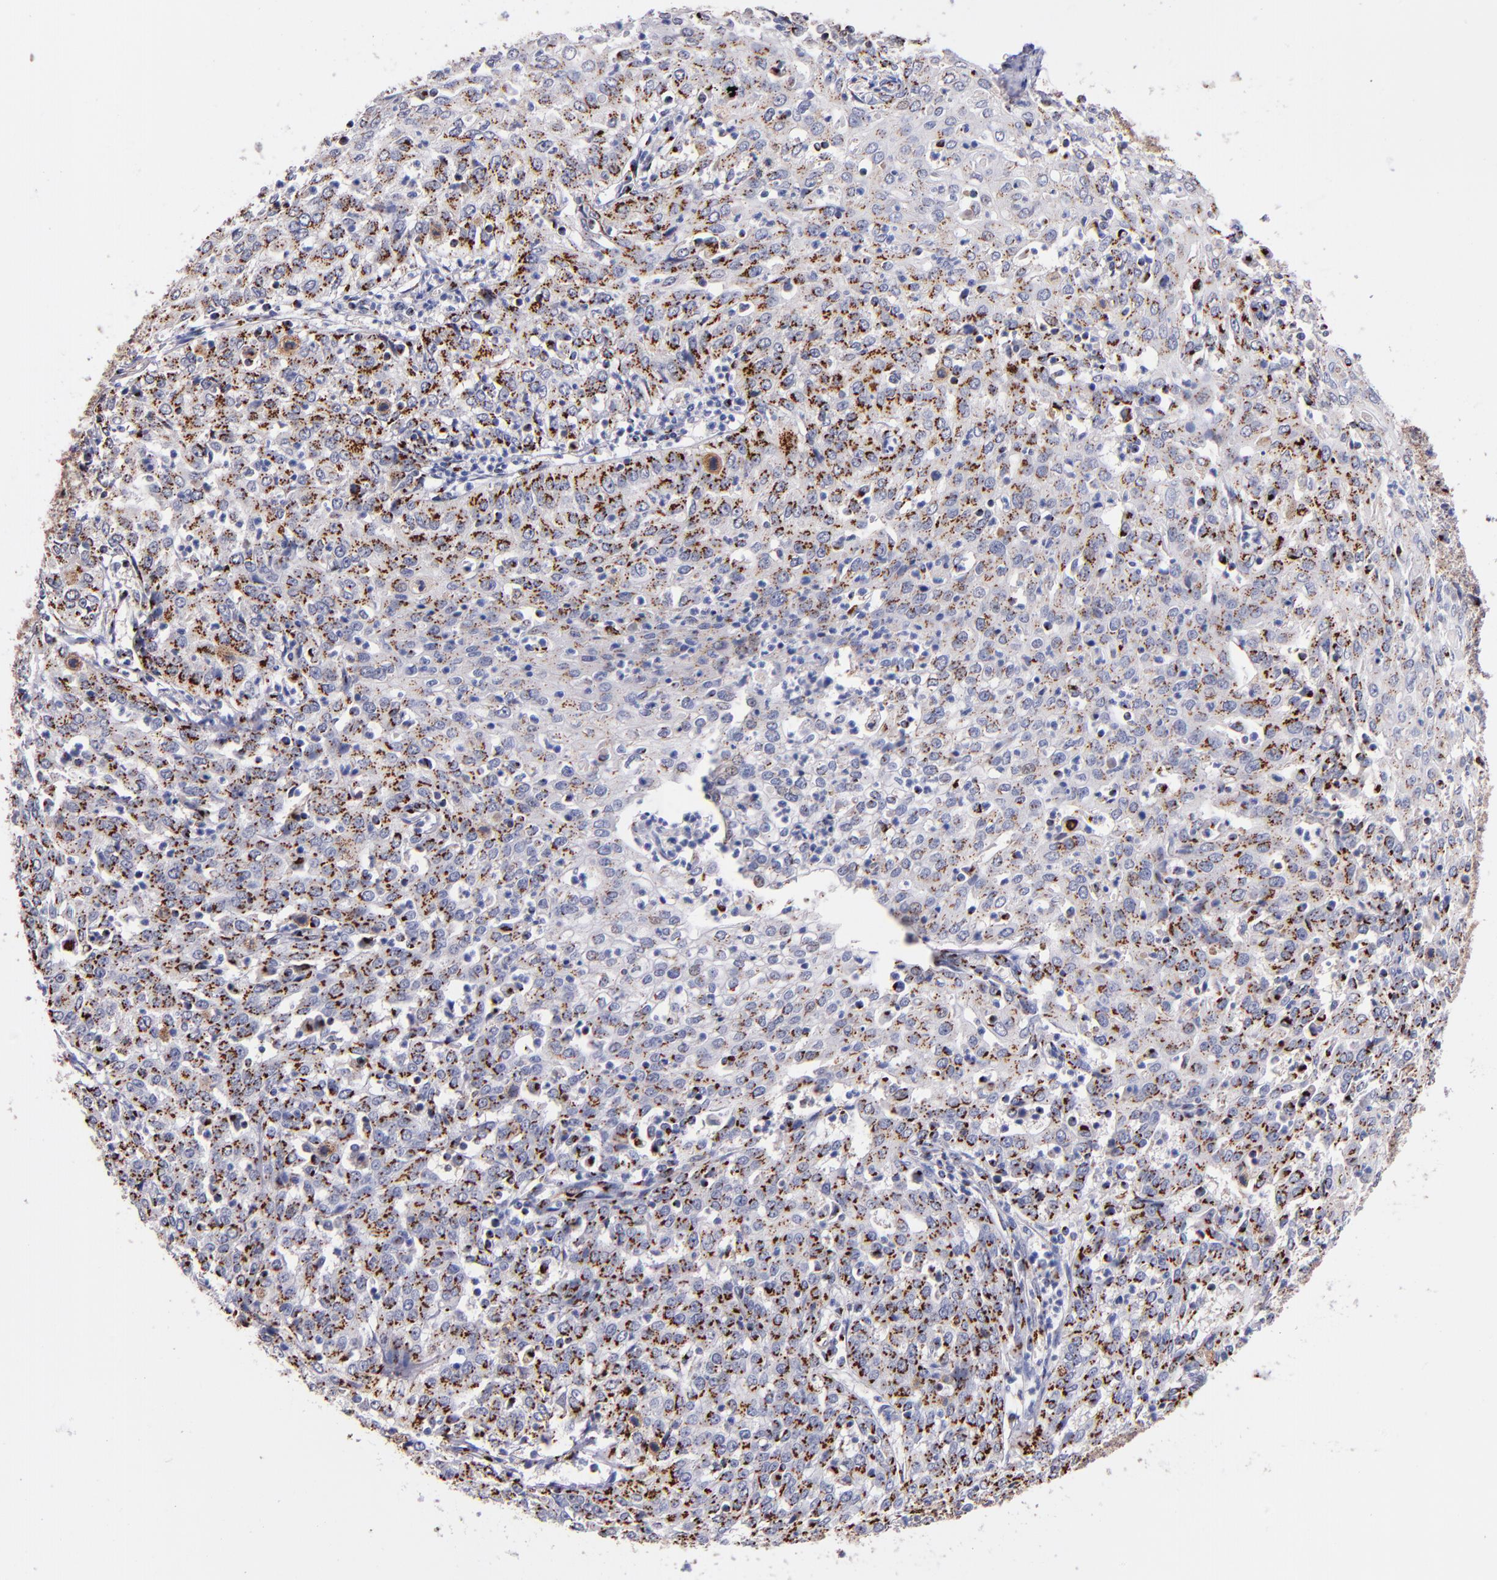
{"staining": {"intensity": "moderate", "quantity": ">75%", "location": "cytoplasmic/membranous"}, "tissue": "cervical cancer", "cell_type": "Tumor cells", "image_type": "cancer", "snomed": [{"axis": "morphology", "description": "Squamous cell carcinoma, NOS"}, {"axis": "topography", "description": "Cervix"}], "caption": "The photomicrograph demonstrates a brown stain indicating the presence of a protein in the cytoplasmic/membranous of tumor cells in cervical cancer (squamous cell carcinoma).", "gene": "GOLIM4", "patient": {"sex": "female", "age": 39}}